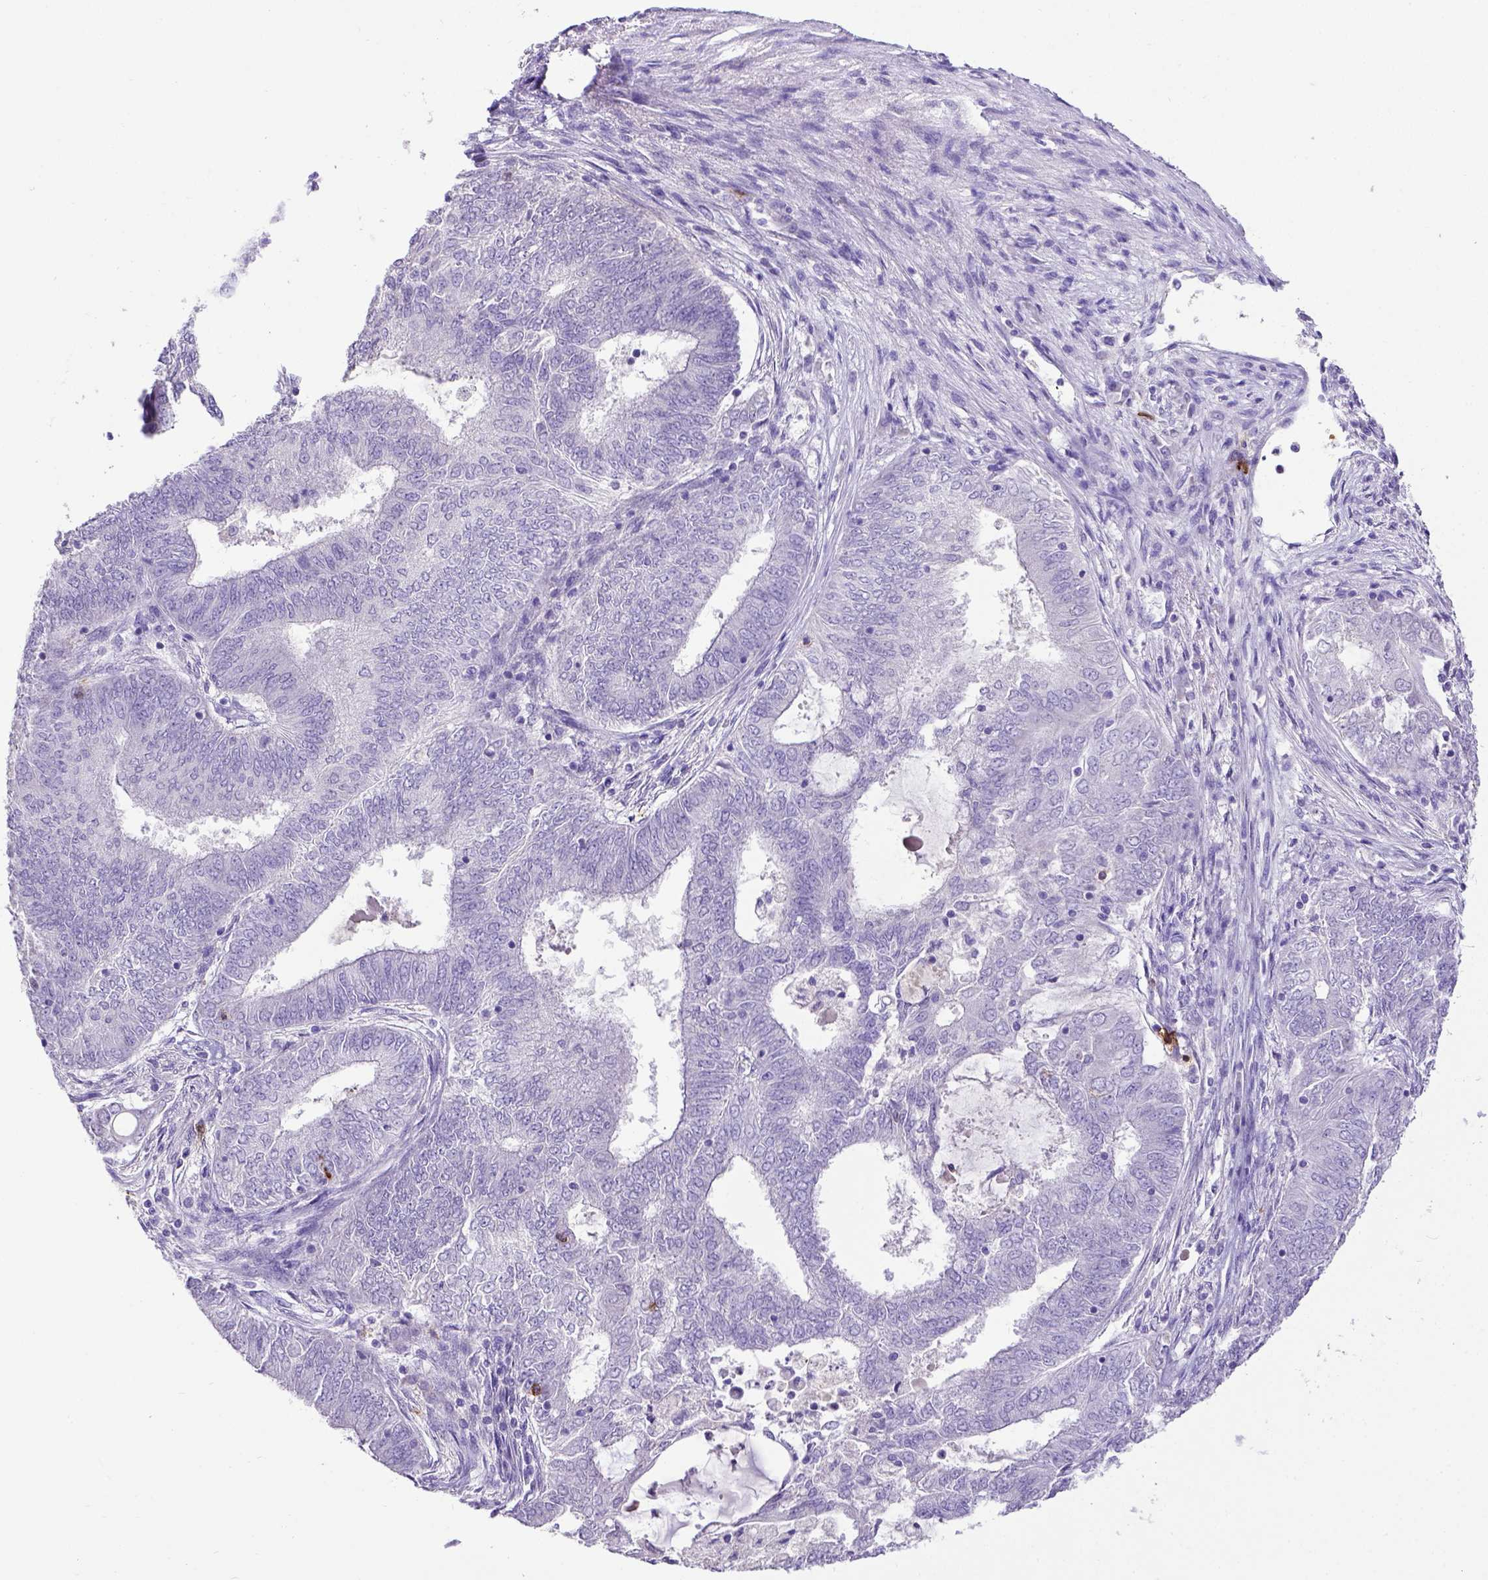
{"staining": {"intensity": "negative", "quantity": "none", "location": "none"}, "tissue": "endometrial cancer", "cell_type": "Tumor cells", "image_type": "cancer", "snomed": [{"axis": "morphology", "description": "Adenocarcinoma, NOS"}, {"axis": "topography", "description": "Endometrium"}], "caption": "IHC image of neoplastic tissue: human endometrial cancer (adenocarcinoma) stained with DAB (3,3'-diaminobenzidine) demonstrates no significant protein positivity in tumor cells.", "gene": "B3GAT1", "patient": {"sex": "female", "age": 62}}